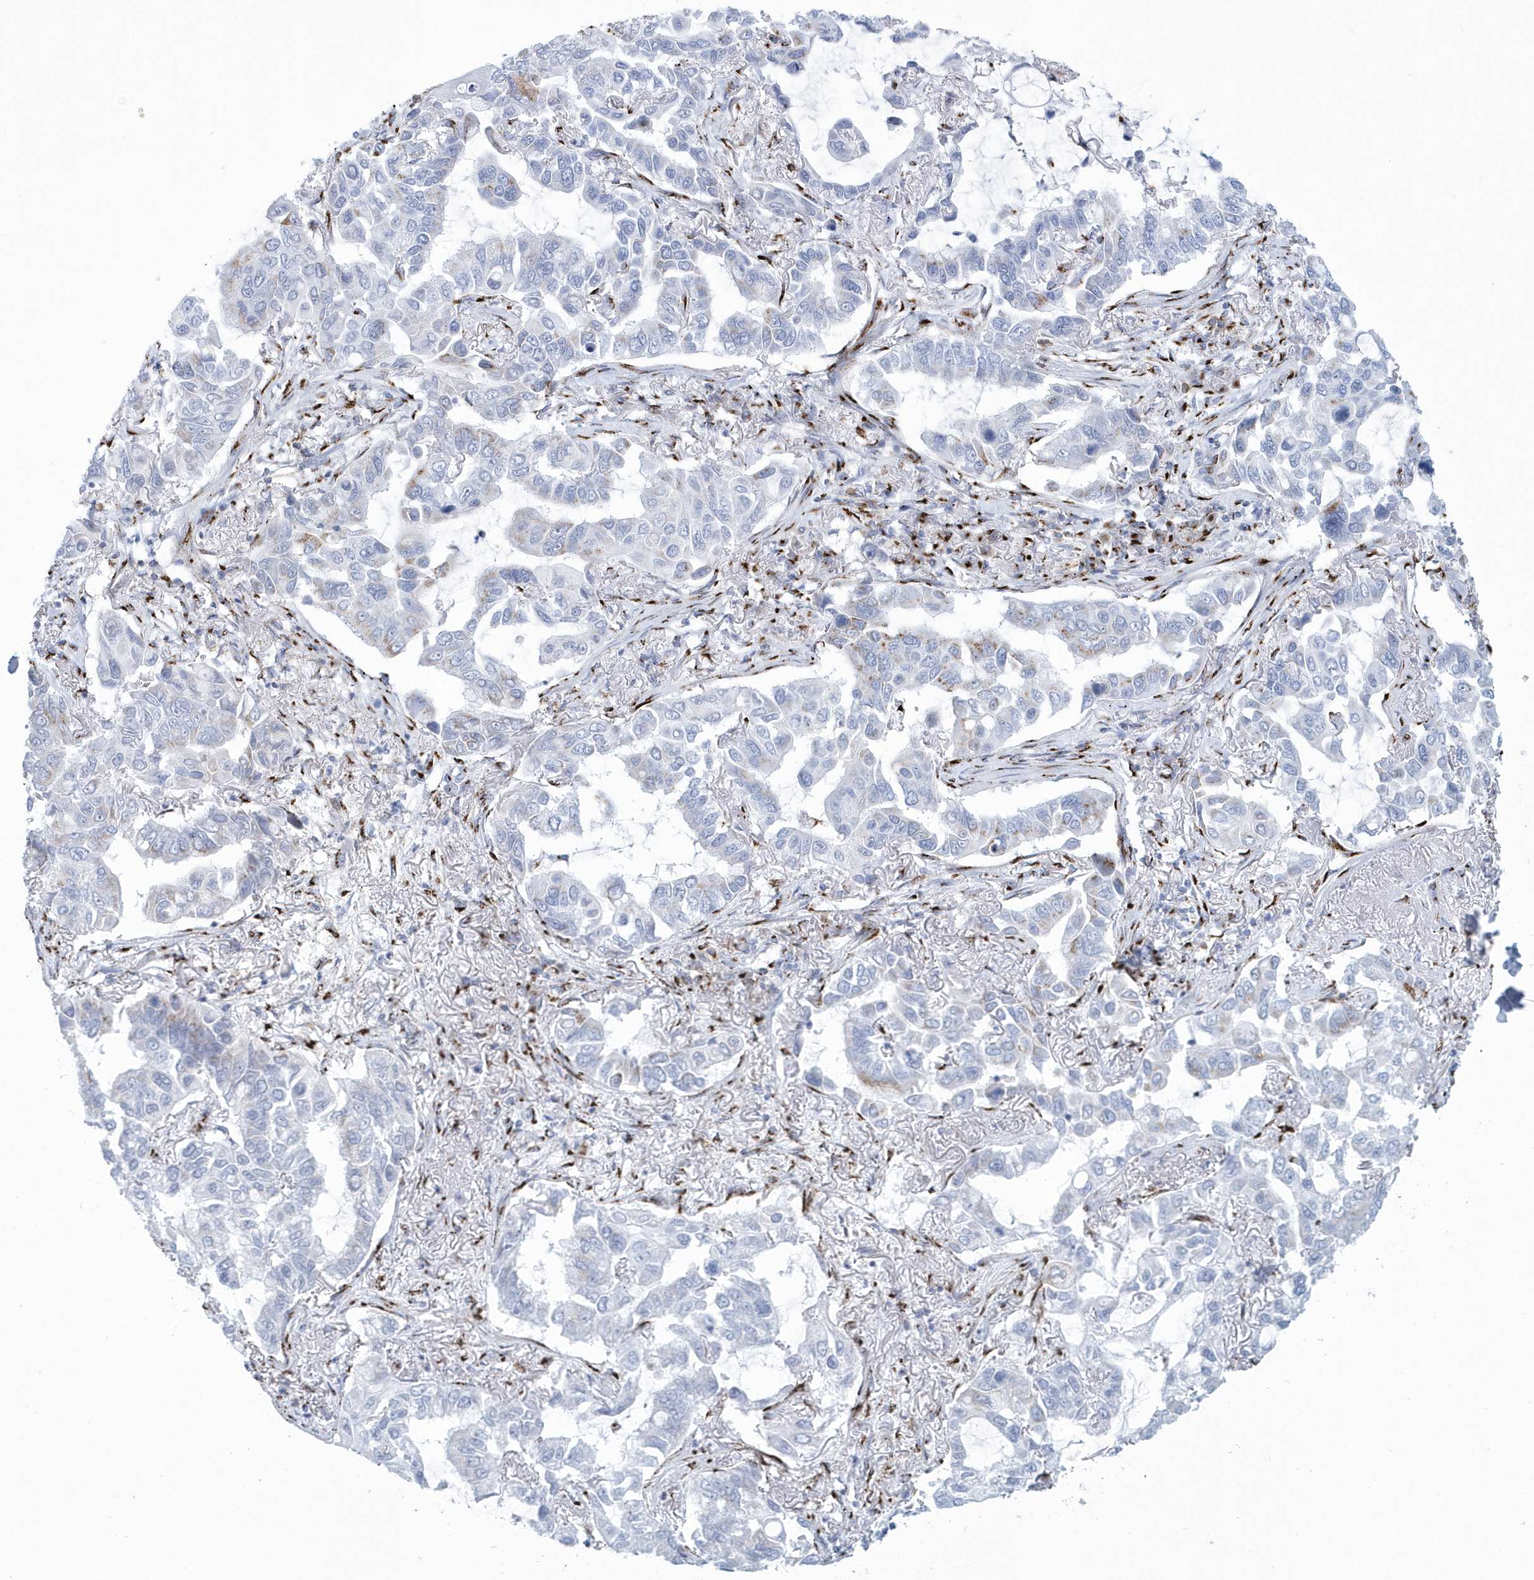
{"staining": {"intensity": "moderate", "quantity": "<25%", "location": "cytoplasmic/membranous"}, "tissue": "lung cancer", "cell_type": "Tumor cells", "image_type": "cancer", "snomed": [{"axis": "morphology", "description": "Adenocarcinoma, NOS"}, {"axis": "topography", "description": "Lung"}], "caption": "DAB immunohistochemical staining of human lung adenocarcinoma exhibits moderate cytoplasmic/membranous protein expression in approximately <25% of tumor cells.", "gene": "SLX9", "patient": {"sex": "male", "age": 64}}